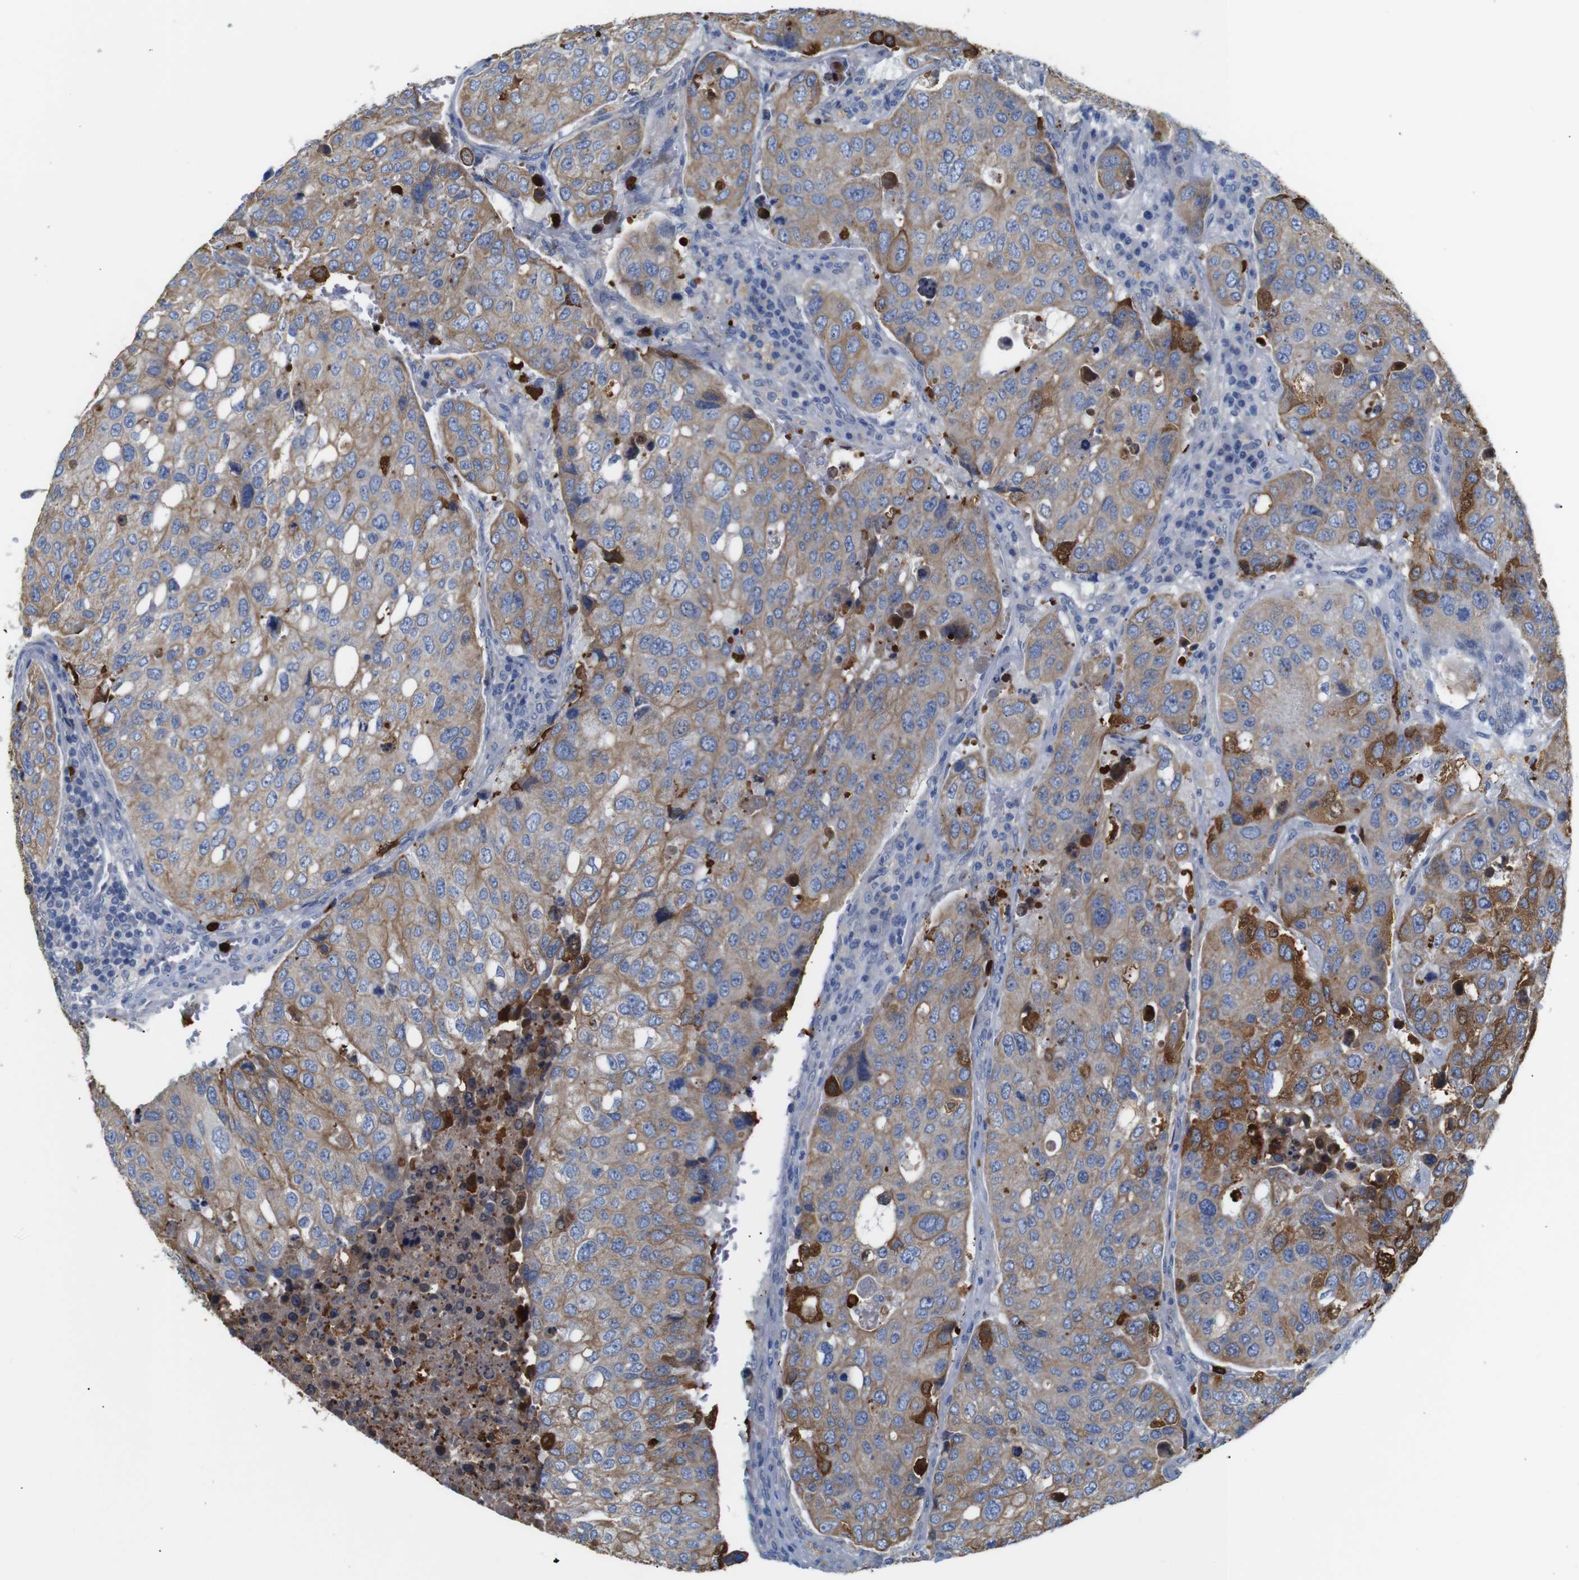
{"staining": {"intensity": "strong", "quantity": "25%-75%", "location": "cytoplasmic/membranous"}, "tissue": "urothelial cancer", "cell_type": "Tumor cells", "image_type": "cancer", "snomed": [{"axis": "morphology", "description": "Urothelial carcinoma, High grade"}, {"axis": "topography", "description": "Lymph node"}, {"axis": "topography", "description": "Urinary bladder"}], "caption": "High-power microscopy captured an immunohistochemistry photomicrograph of urothelial carcinoma (high-grade), revealing strong cytoplasmic/membranous staining in approximately 25%-75% of tumor cells.", "gene": "ALOX15", "patient": {"sex": "male", "age": 51}}